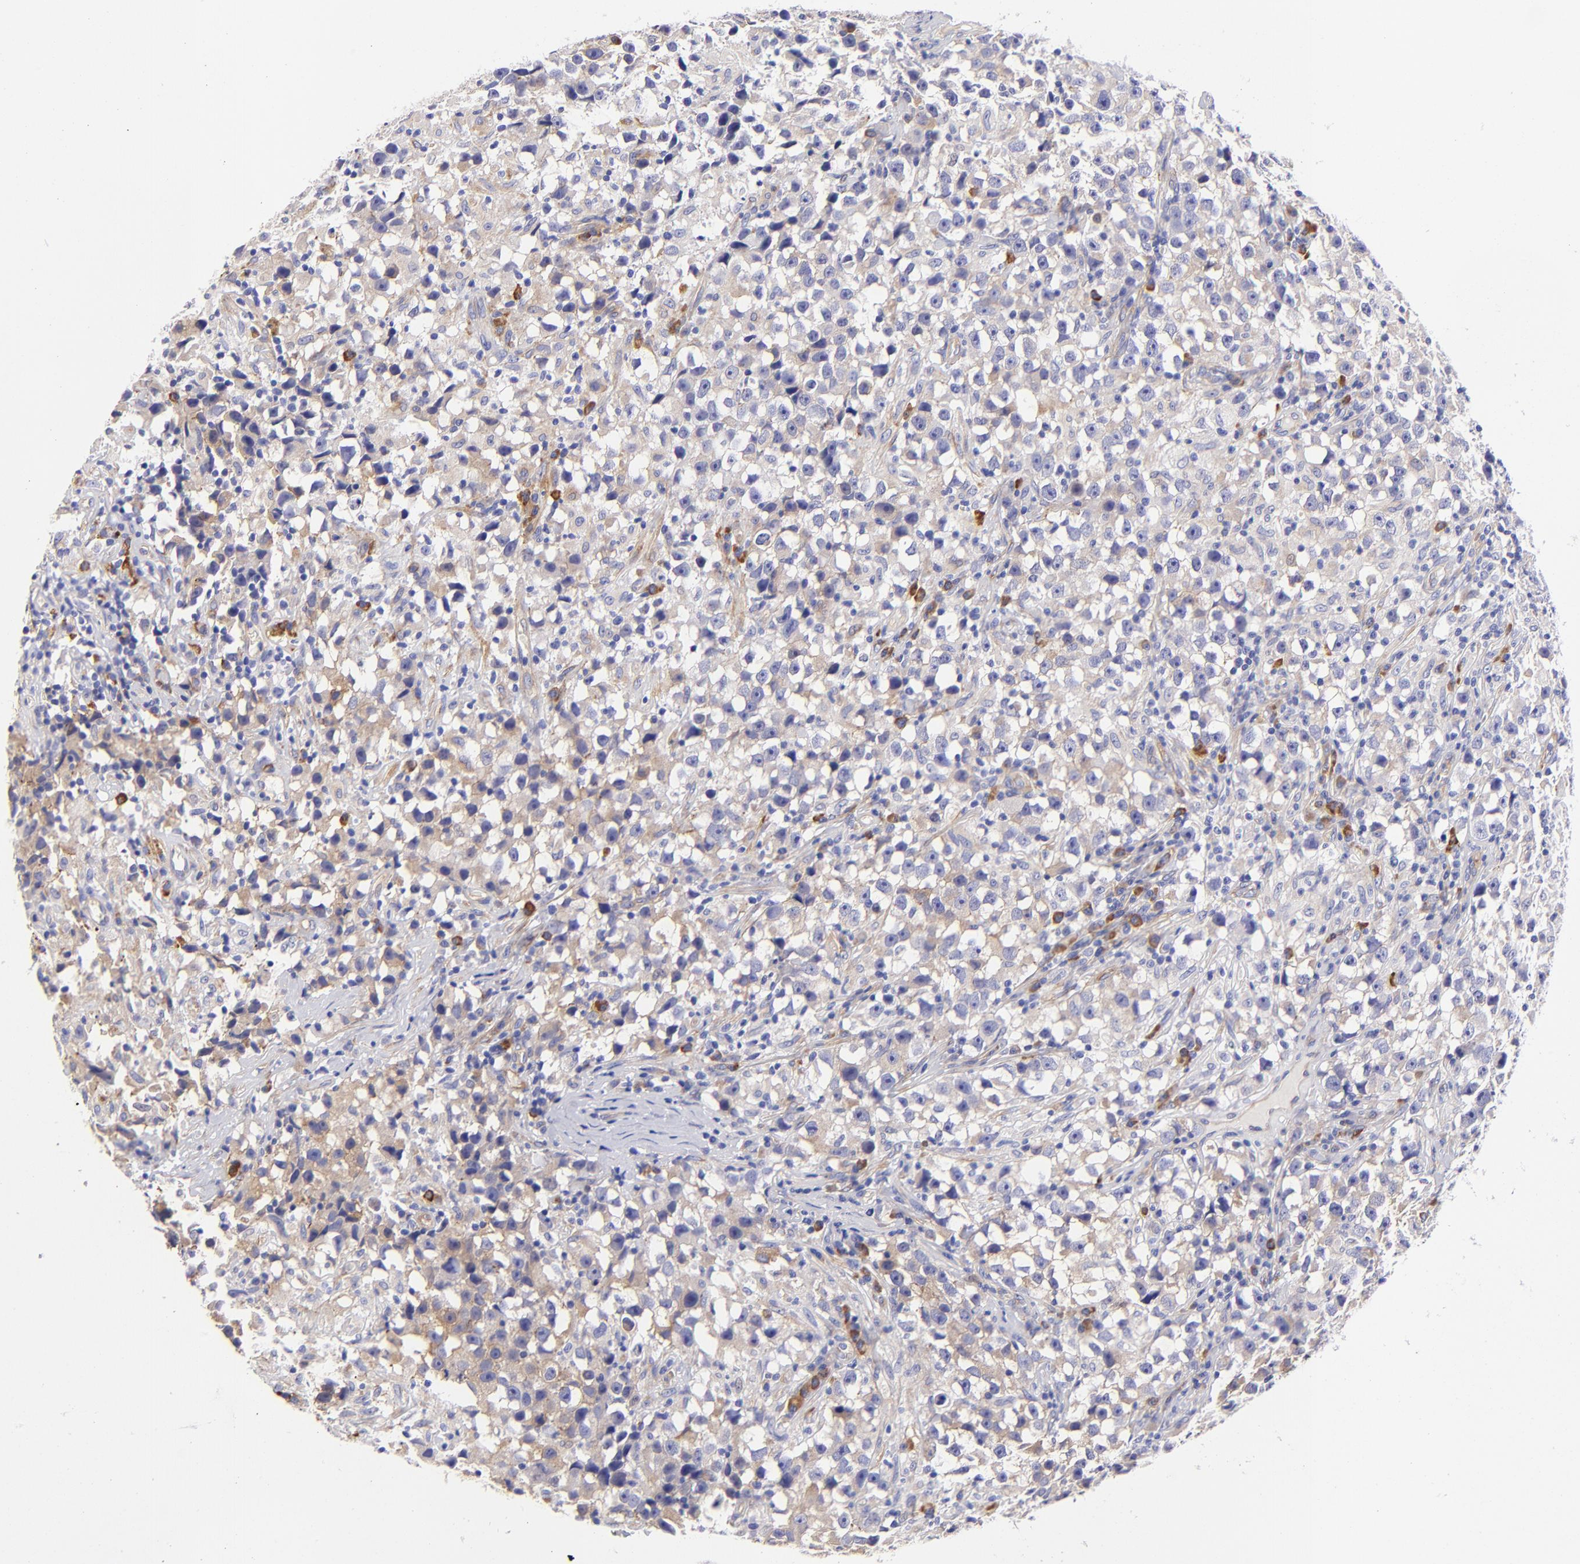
{"staining": {"intensity": "weak", "quantity": "<25%", "location": "cytoplasmic/membranous"}, "tissue": "testis cancer", "cell_type": "Tumor cells", "image_type": "cancer", "snomed": [{"axis": "morphology", "description": "Seminoma, NOS"}, {"axis": "topography", "description": "Testis"}], "caption": "High magnification brightfield microscopy of seminoma (testis) stained with DAB (brown) and counterstained with hematoxylin (blue): tumor cells show no significant expression.", "gene": "PPFIBP1", "patient": {"sex": "male", "age": 33}}